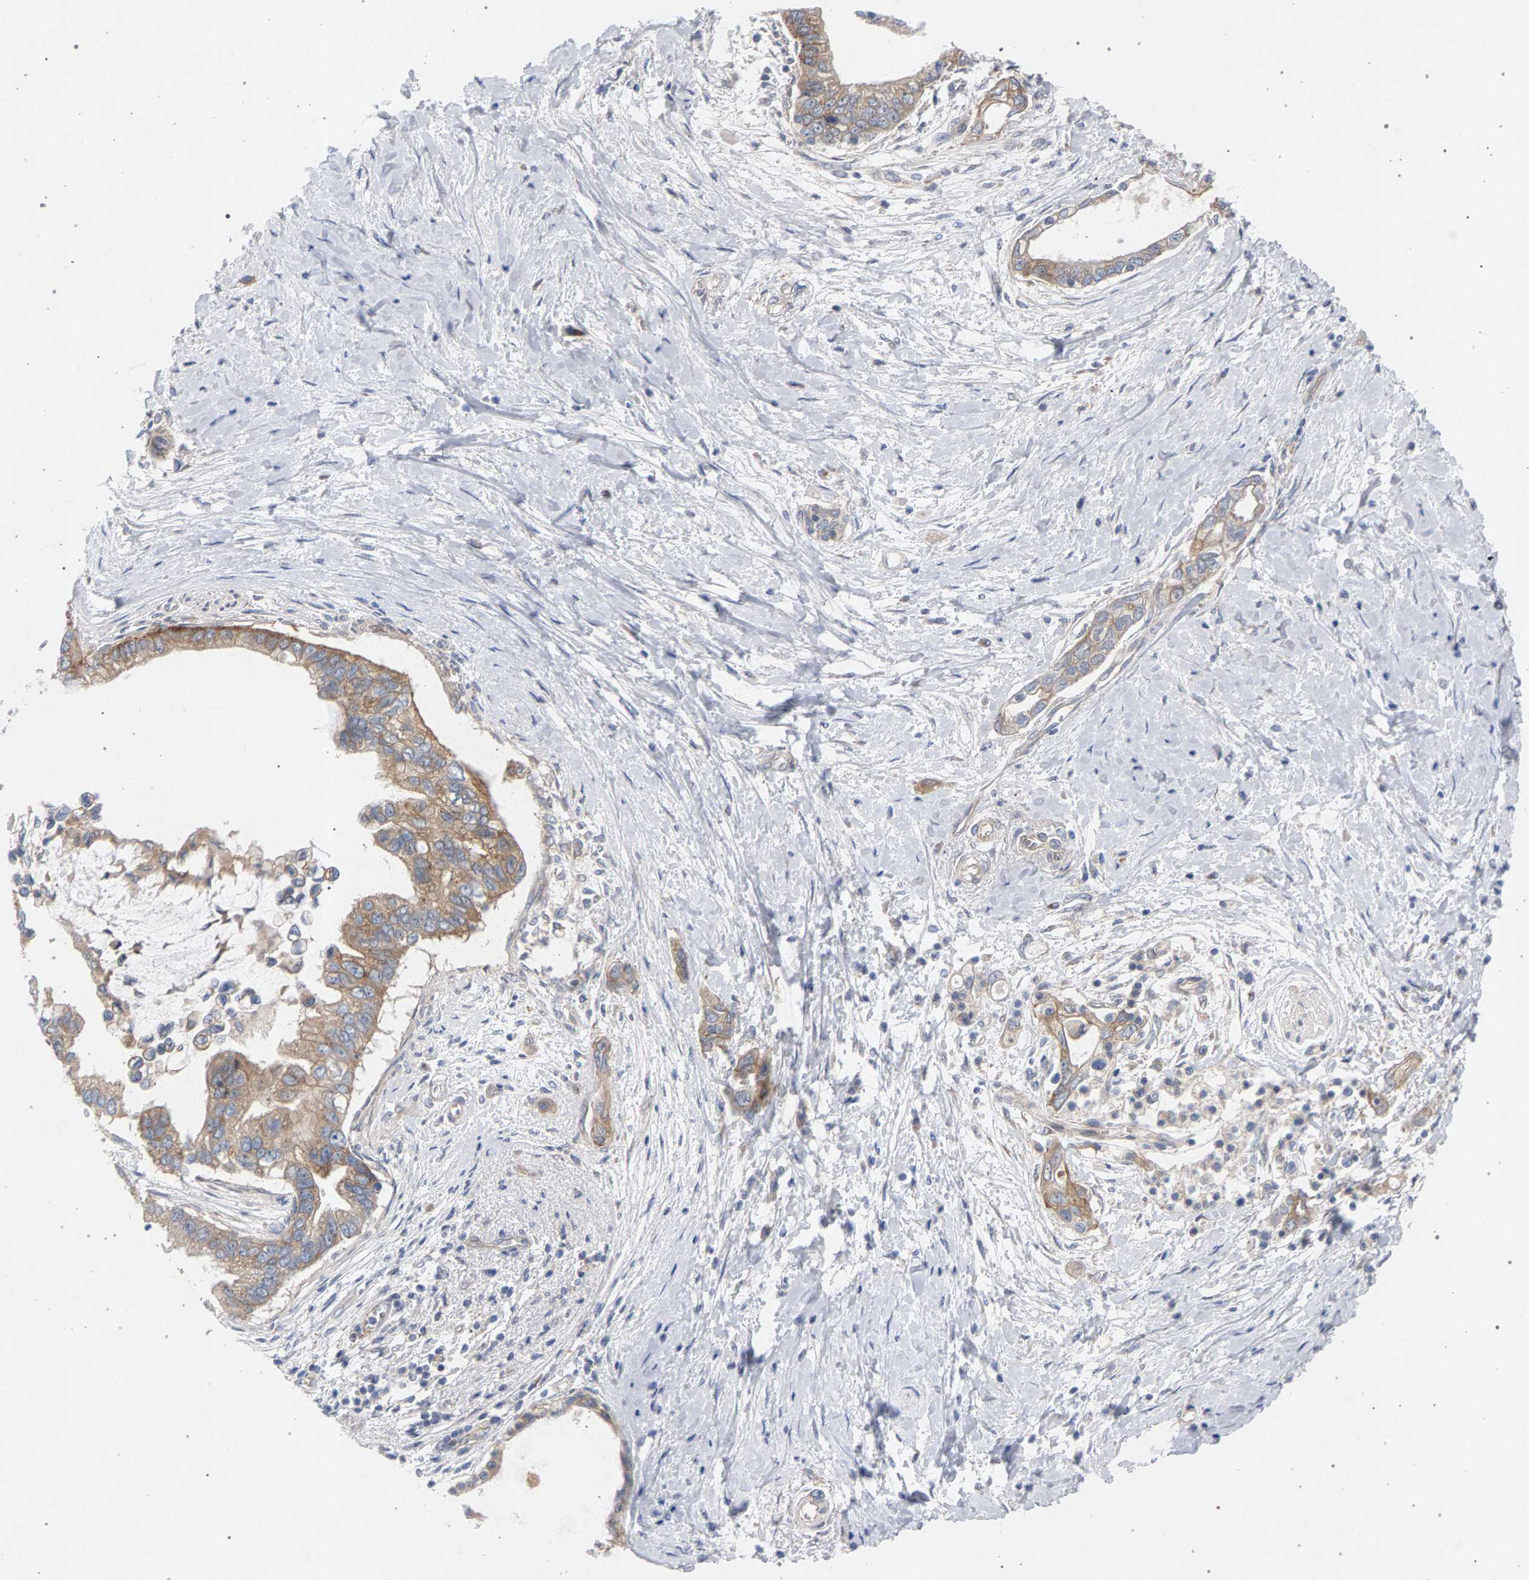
{"staining": {"intensity": "moderate", "quantity": ">75%", "location": "cytoplasmic/membranous"}, "tissue": "pancreatic cancer", "cell_type": "Tumor cells", "image_type": "cancer", "snomed": [{"axis": "morphology", "description": "Adenocarcinoma, NOS"}, {"axis": "topography", "description": "Pancreas"}], "caption": "The photomicrograph exhibits staining of pancreatic adenocarcinoma, revealing moderate cytoplasmic/membranous protein expression (brown color) within tumor cells.", "gene": "MAMDC2", "patient": {"sex": "male", "age": 59}}